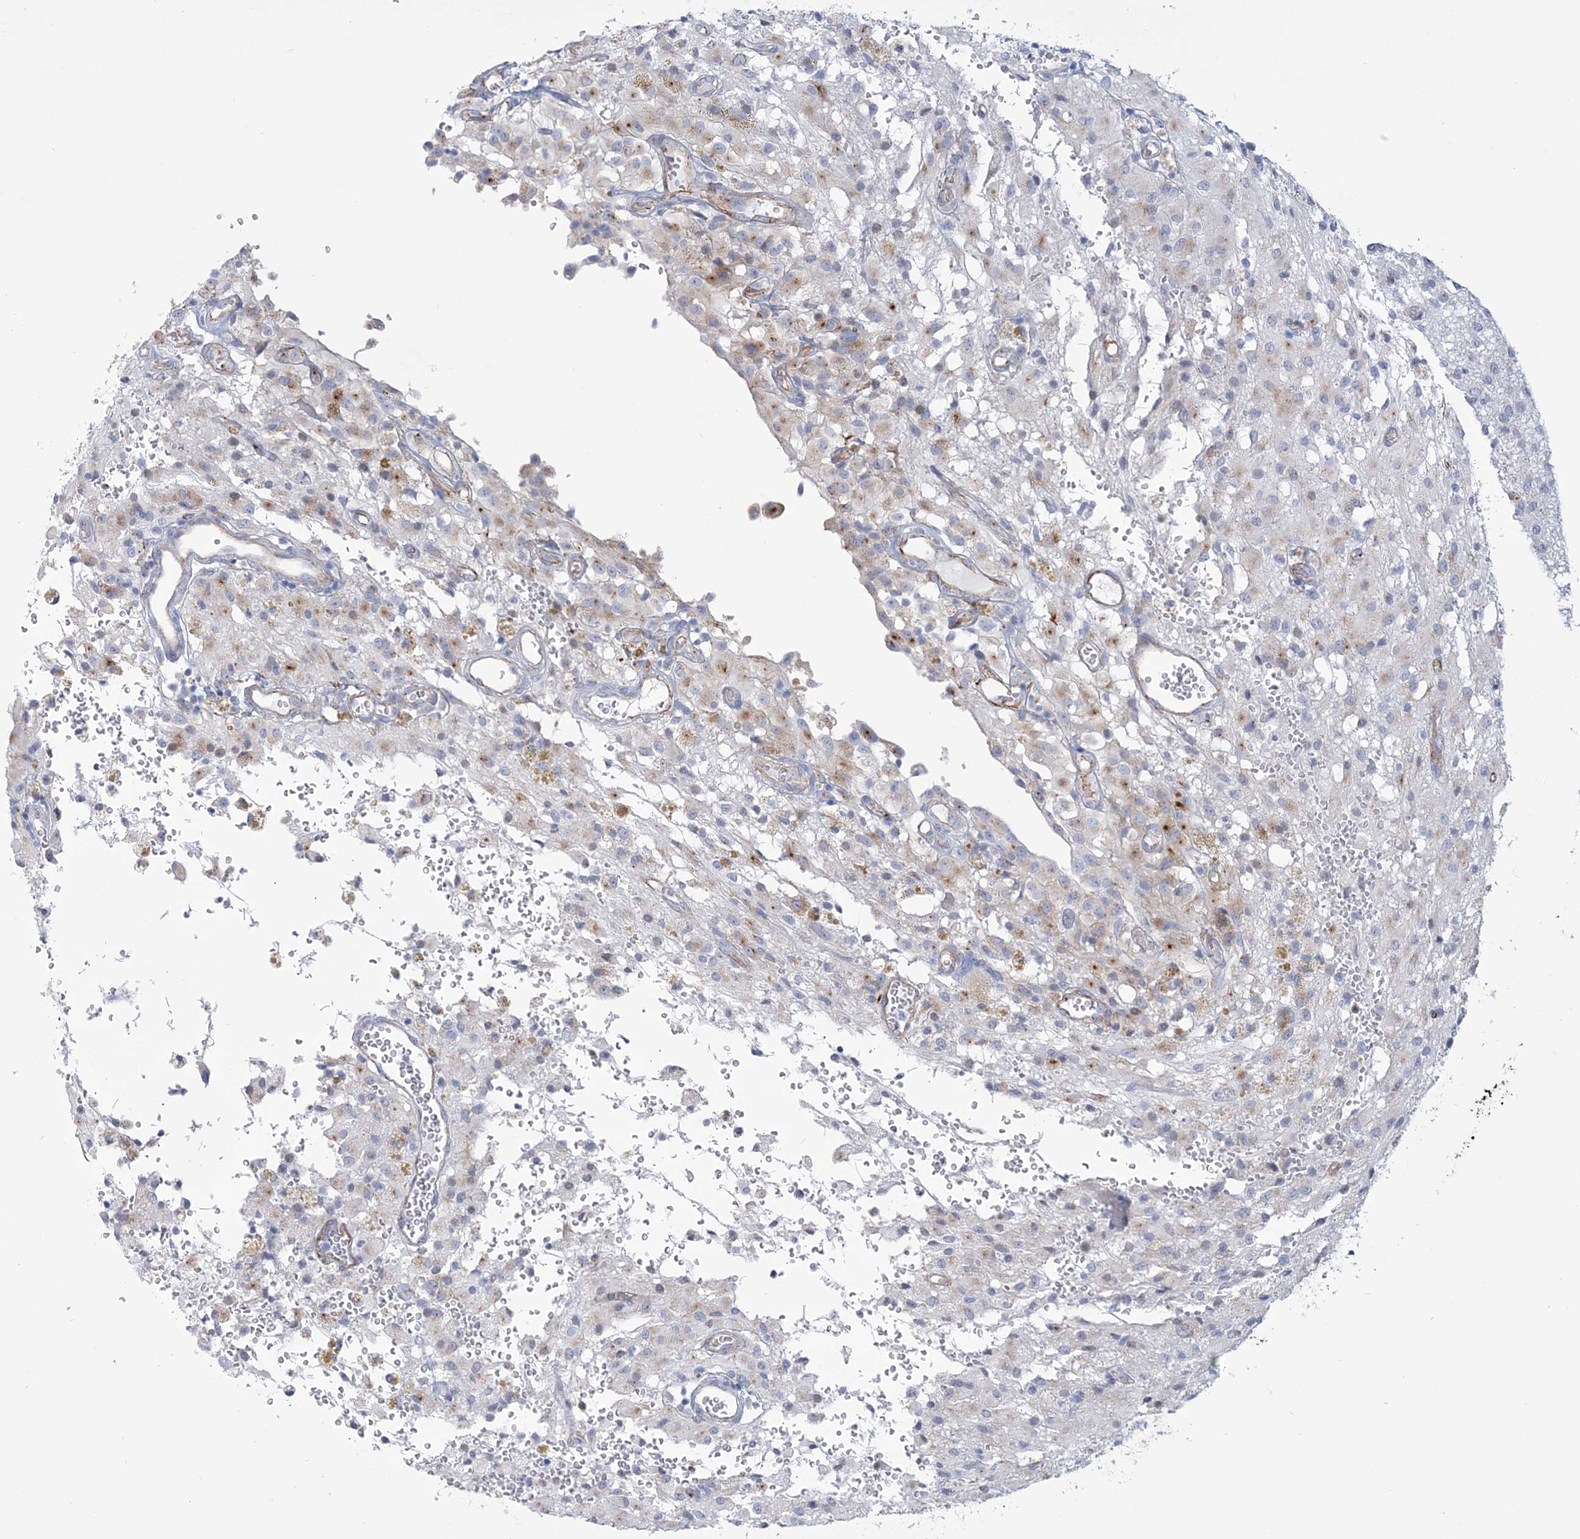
{"staining": {"intensity": "negative", "quantity": "none", "location": "none"}, "tissue": "glioma", "cell_type": "Tumor cells", "image_type": "cancer", "snomed": [{"axis": "morphology", "description": "Glioma, malignant, High grade"}, {"axis": "topography", "description": "Brain"}], "caption": "Human high-grade glioma (malignant) stained for a protein using IHC shows no expression in tumor cells.", "gene": "RAB11FIP5", "patient": {"sex": "female", "age": 59}}